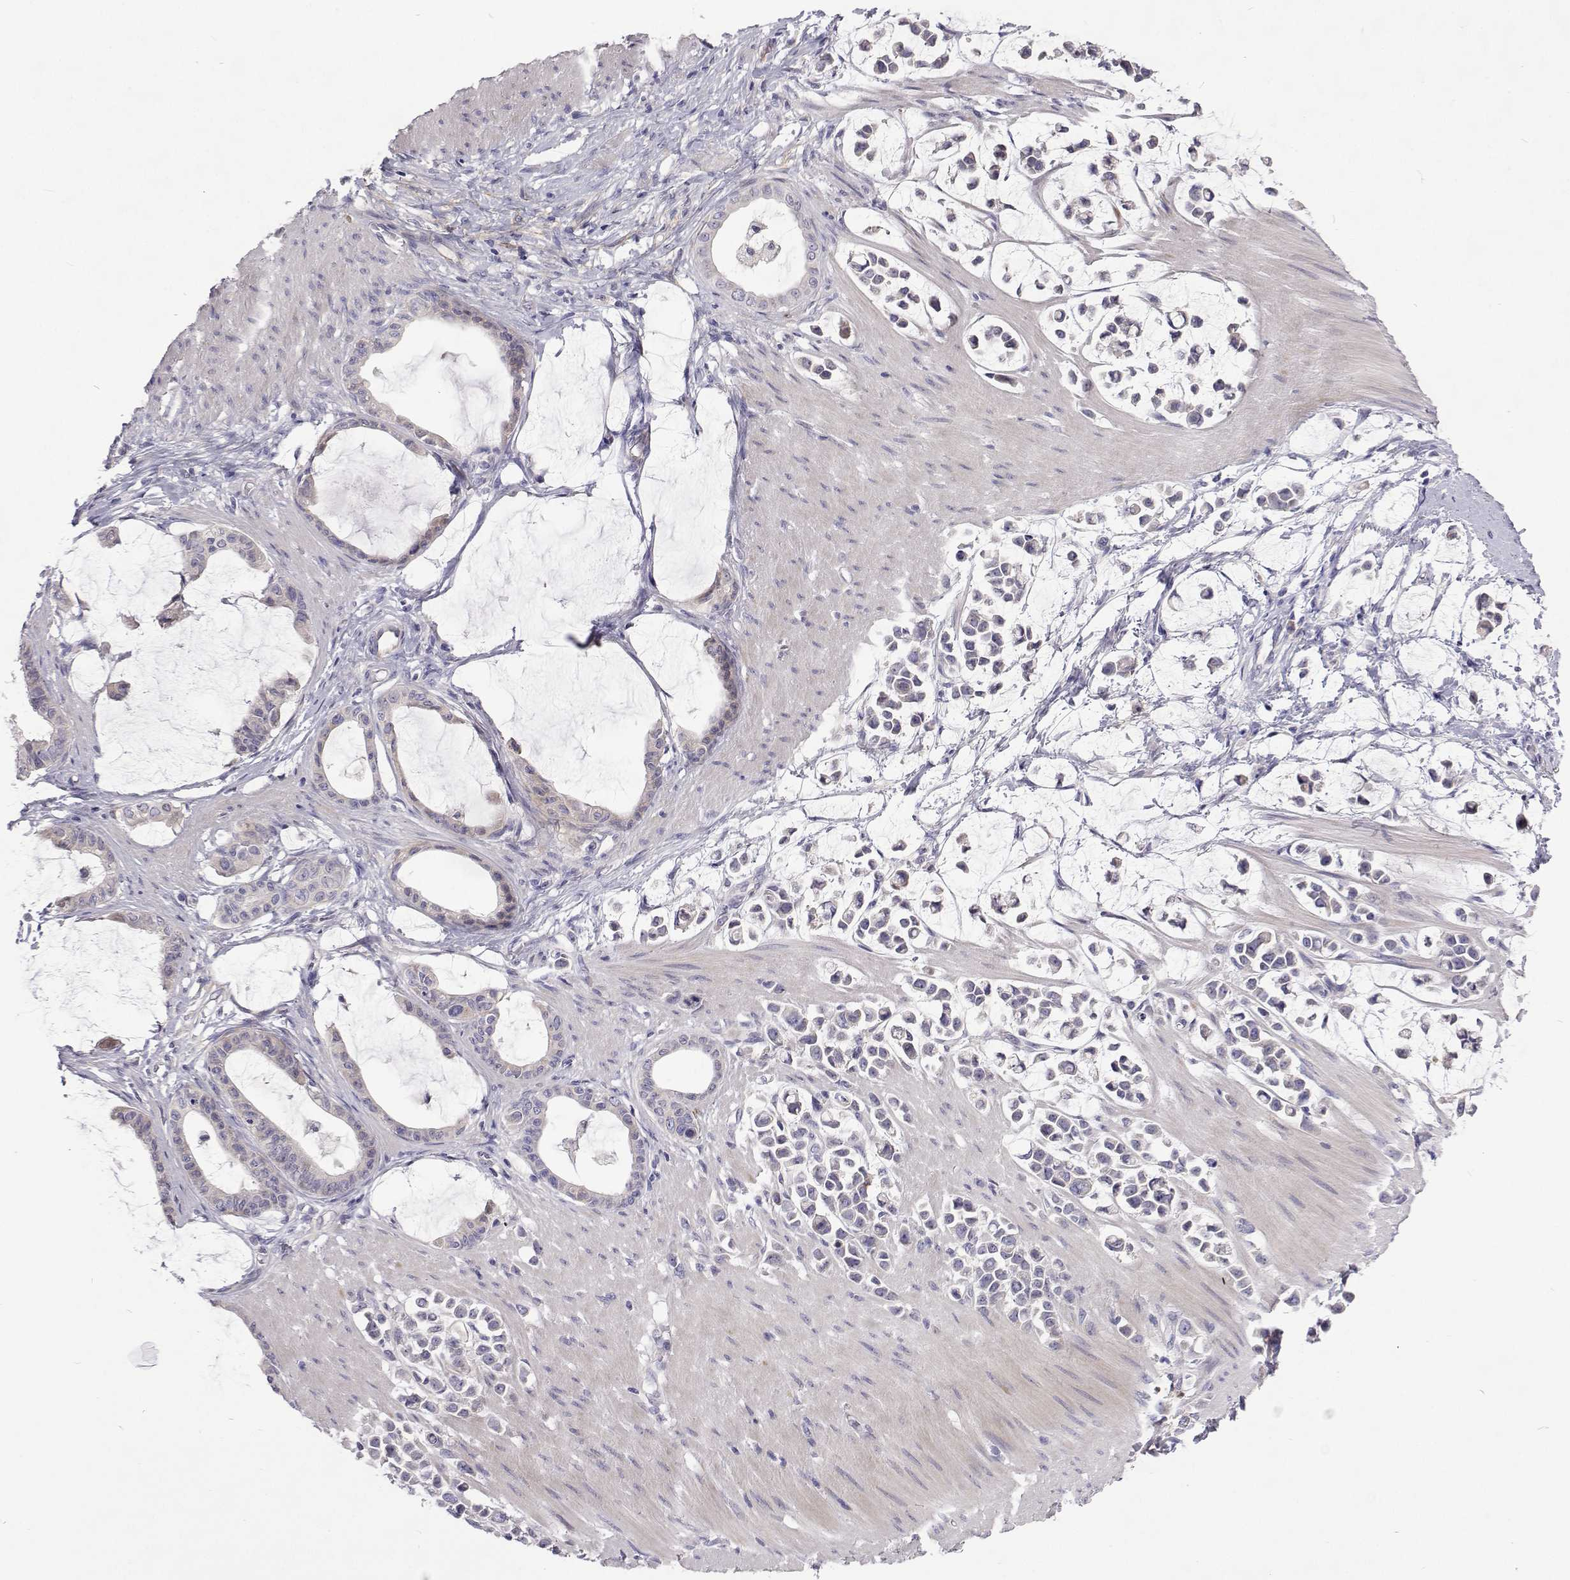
{"staining": {"intensity": "negative", "quantity": "none", "location": "none"}, "tissue": "stomach cancer", "cell_type": "Tumor cells", "image_type": "cancer", "snomed": [{"axis": "morphology", "description": "Adenocarcinoma, NOS"}, {"axis": "topography", "description": "Stomach"}], "caption": "DAB immunohistochemical staining of stomach adenocarcinoma displays no significant staining in tumor cells. (DAB IHC, high magnification).", "gene": "NPR3", "patient": {"sex": "male", "age": 82}}